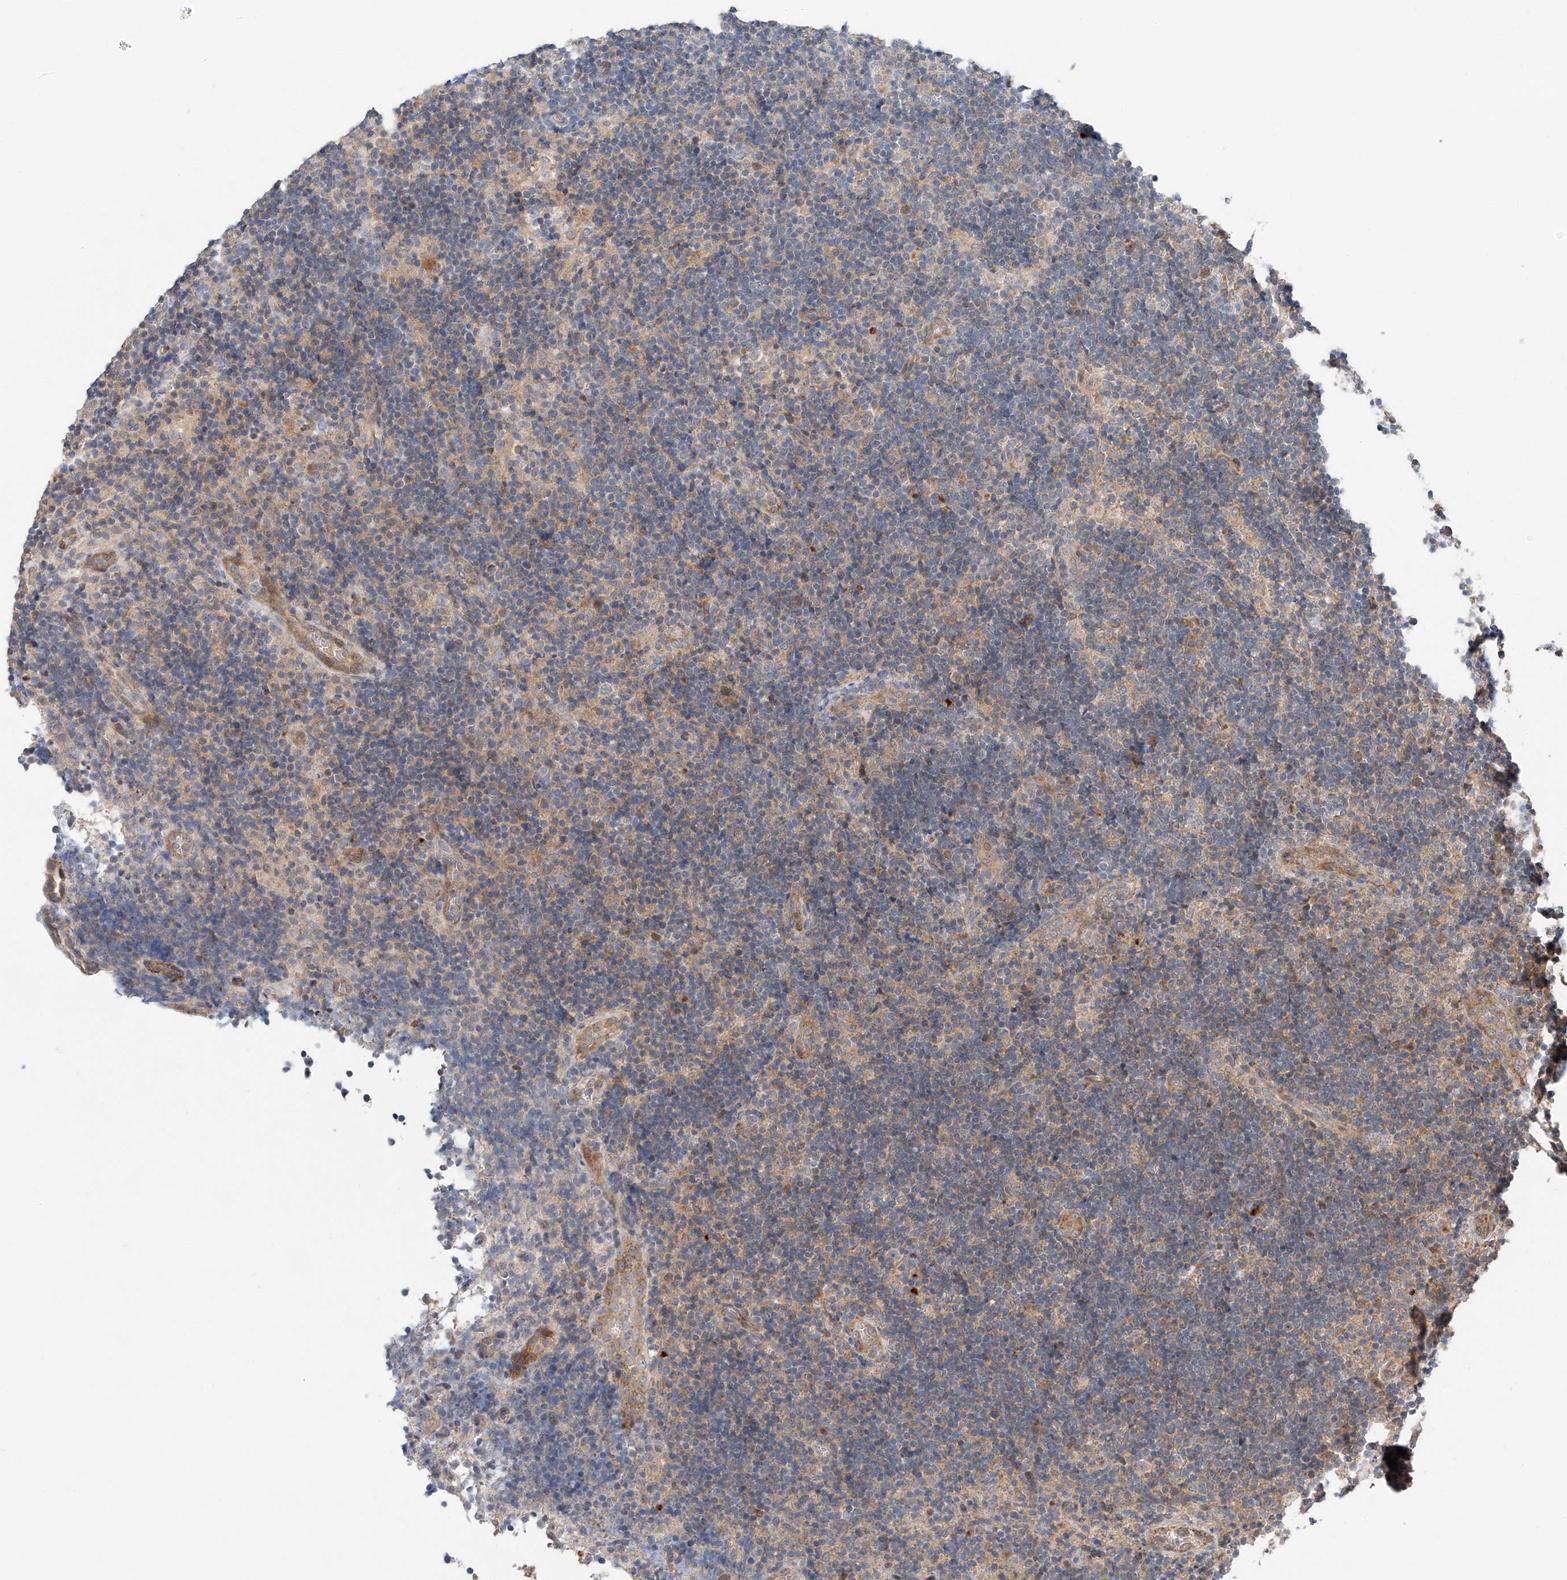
{"staining": {"intensity": "weak", "quantity": "25%-75%", "location": "cytoplasmic/membranous"}, "tissue": "lymph node", "cell_type": "Germinal center cells", "image_type": "normal", "snomed": [{"axis": "morphology", "description": "Normal tissue, NOS"}, {"axis": "topography", "description": "Lymph node"}], "caption": "Immunohistochemistry photomicrograph of benign lymph node: lymph node stained using immunohistochemistry displays low levels of weak protein expression localized specifically in the cytoplasmic/membranous of germinal center cells, appearing as a cytoplasmic/membranous brown color.", "gene": "XPNPEP1", "patient": {"sex": "female", "age": 22}}